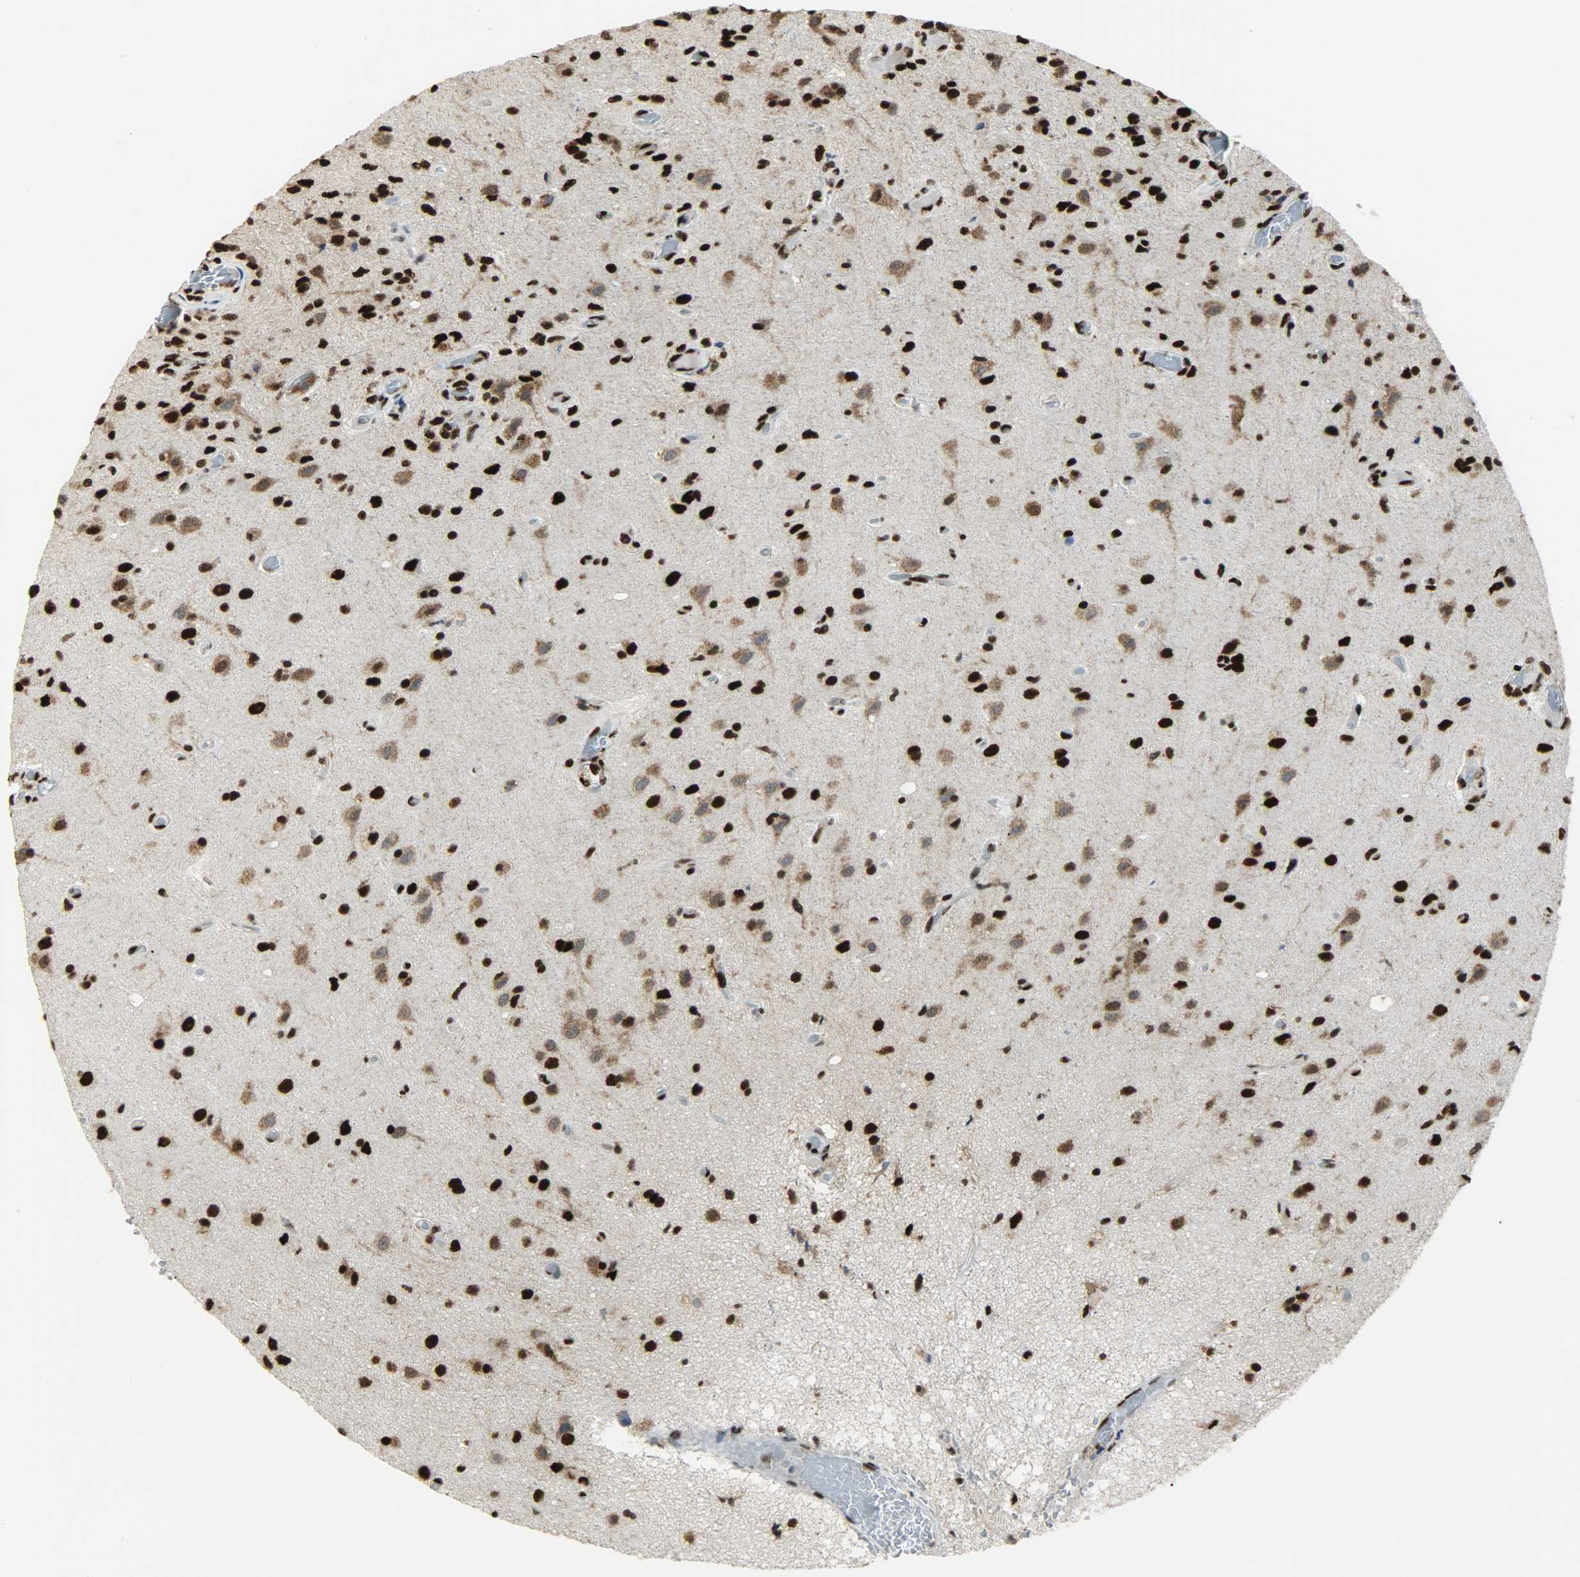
{"staining": {"intensity": "strong", "quantity": ">75%", "location": "nuclear"}, "tissue": "glioma", "cell_type": "Tumor cells", "image_type": "cancer", "snomed": [{"axis": "morphology", "description": "Normal tissue, NOS"}, {"axis": "morphology", "description": "Glioma, malignant, High grade"}, {"axis": "topography", "description": "Cerebral cortex"}], "caption": "Human glioma stained with a brown dye exhibits strong nuclear positive expression in approximately >75% of tumor cells.", "gene": "SSB", "patient": {"sex": "male", "age": 77}}